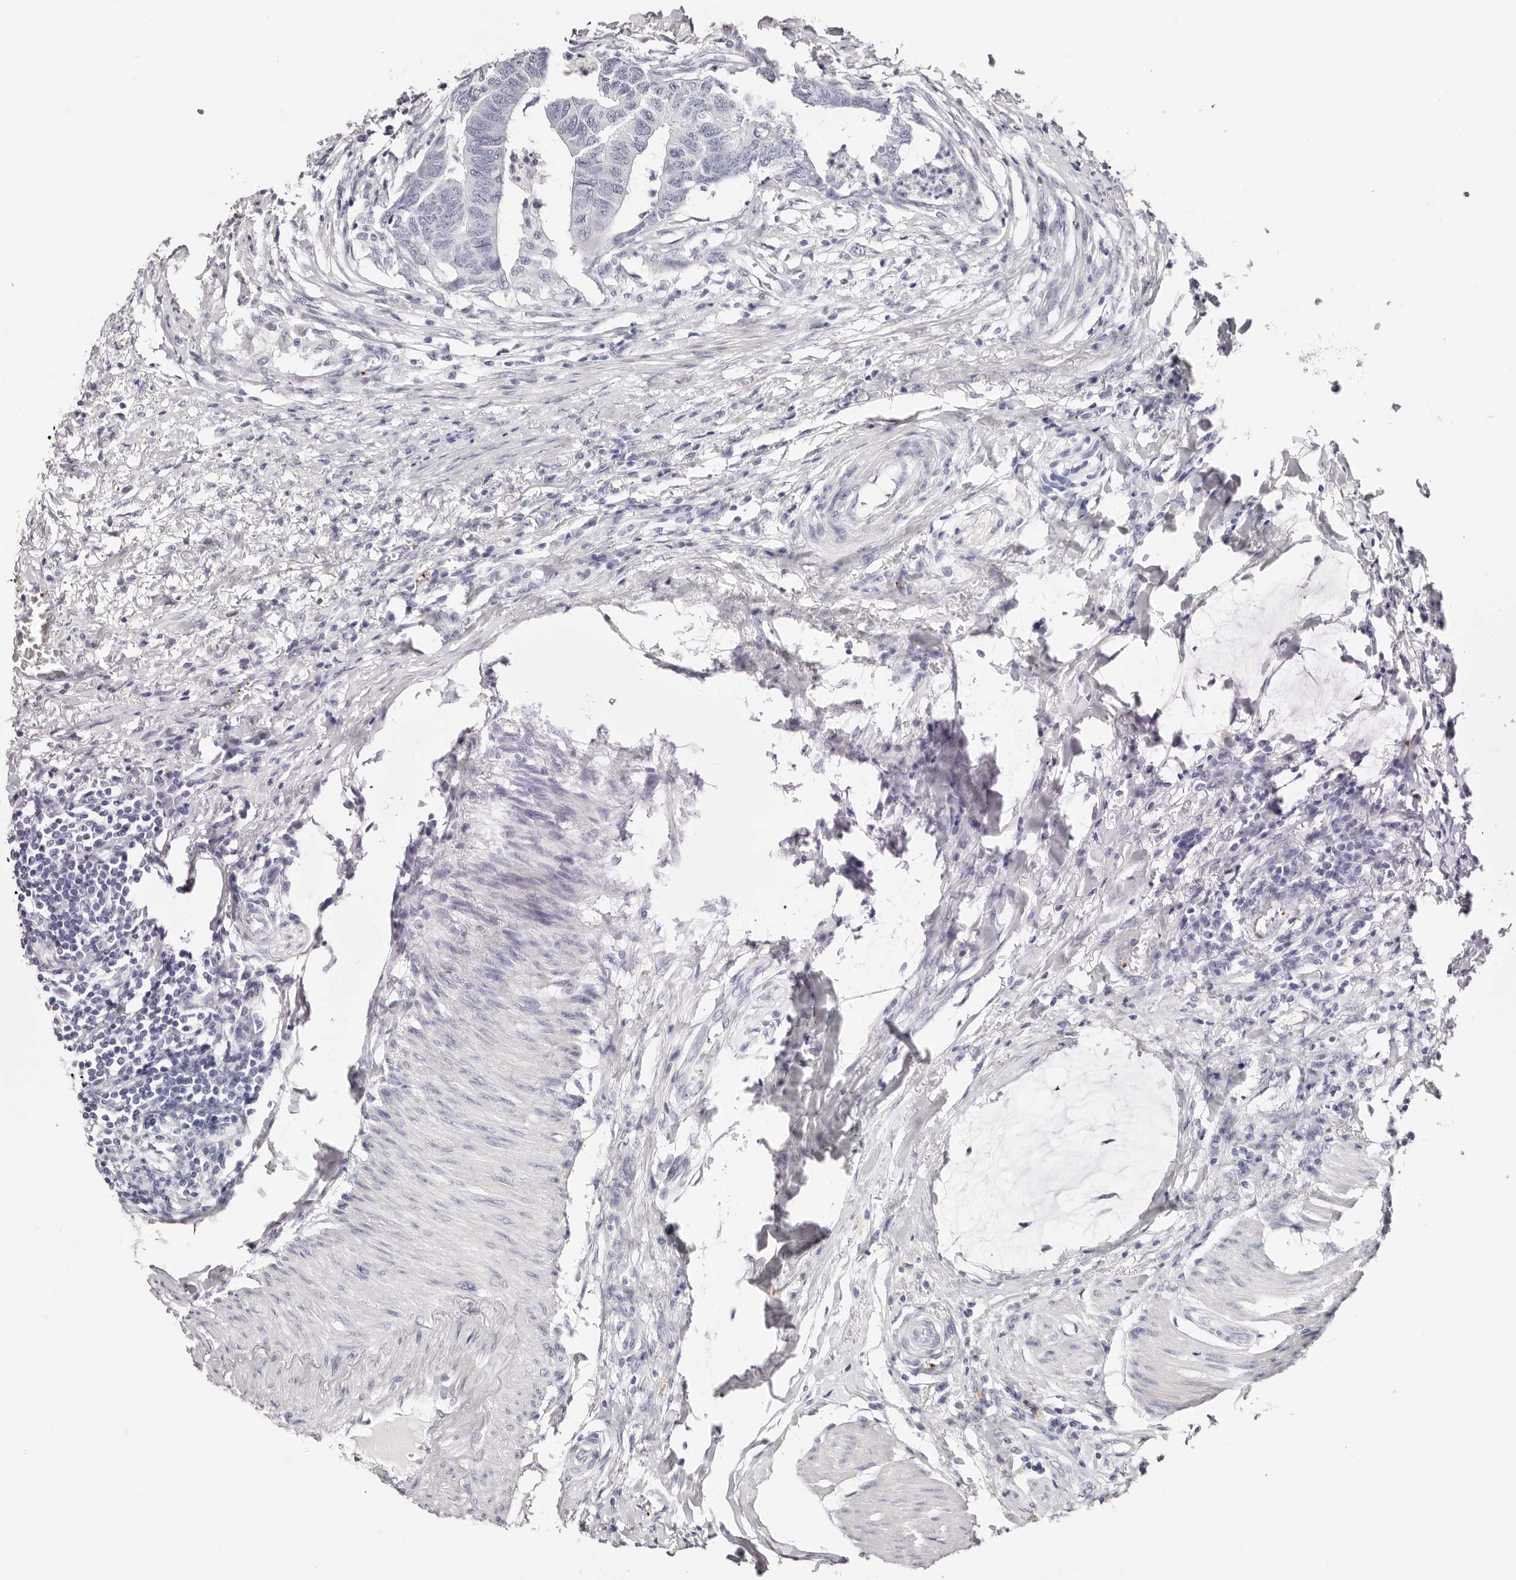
{"staining": {"intensity": "negative", "quantity": "none", "location": "none"}, "tissue": "colorectal cancer", "cell_type": "Tumor cells", "image_type": "cancer", "snomed": [{"axis": "morphology", "description": "Normal tissue, NOS"}, {"axis": "morphology", "description": "Adenocarcinoma, NOS"}, {"axis": "topography", "description": "Rectum"}, {"axis": "topography", "description": "Peripheral nerve tissue"}], "caption": "Immunohistochemistry (IHC) histopathology image of neoplastic tissue: human colorectal cancer stained with DAB shows no significant protein expression in tumor cells.", "gene": "PF4", "patient": {"sex": "male", "age": 92}}